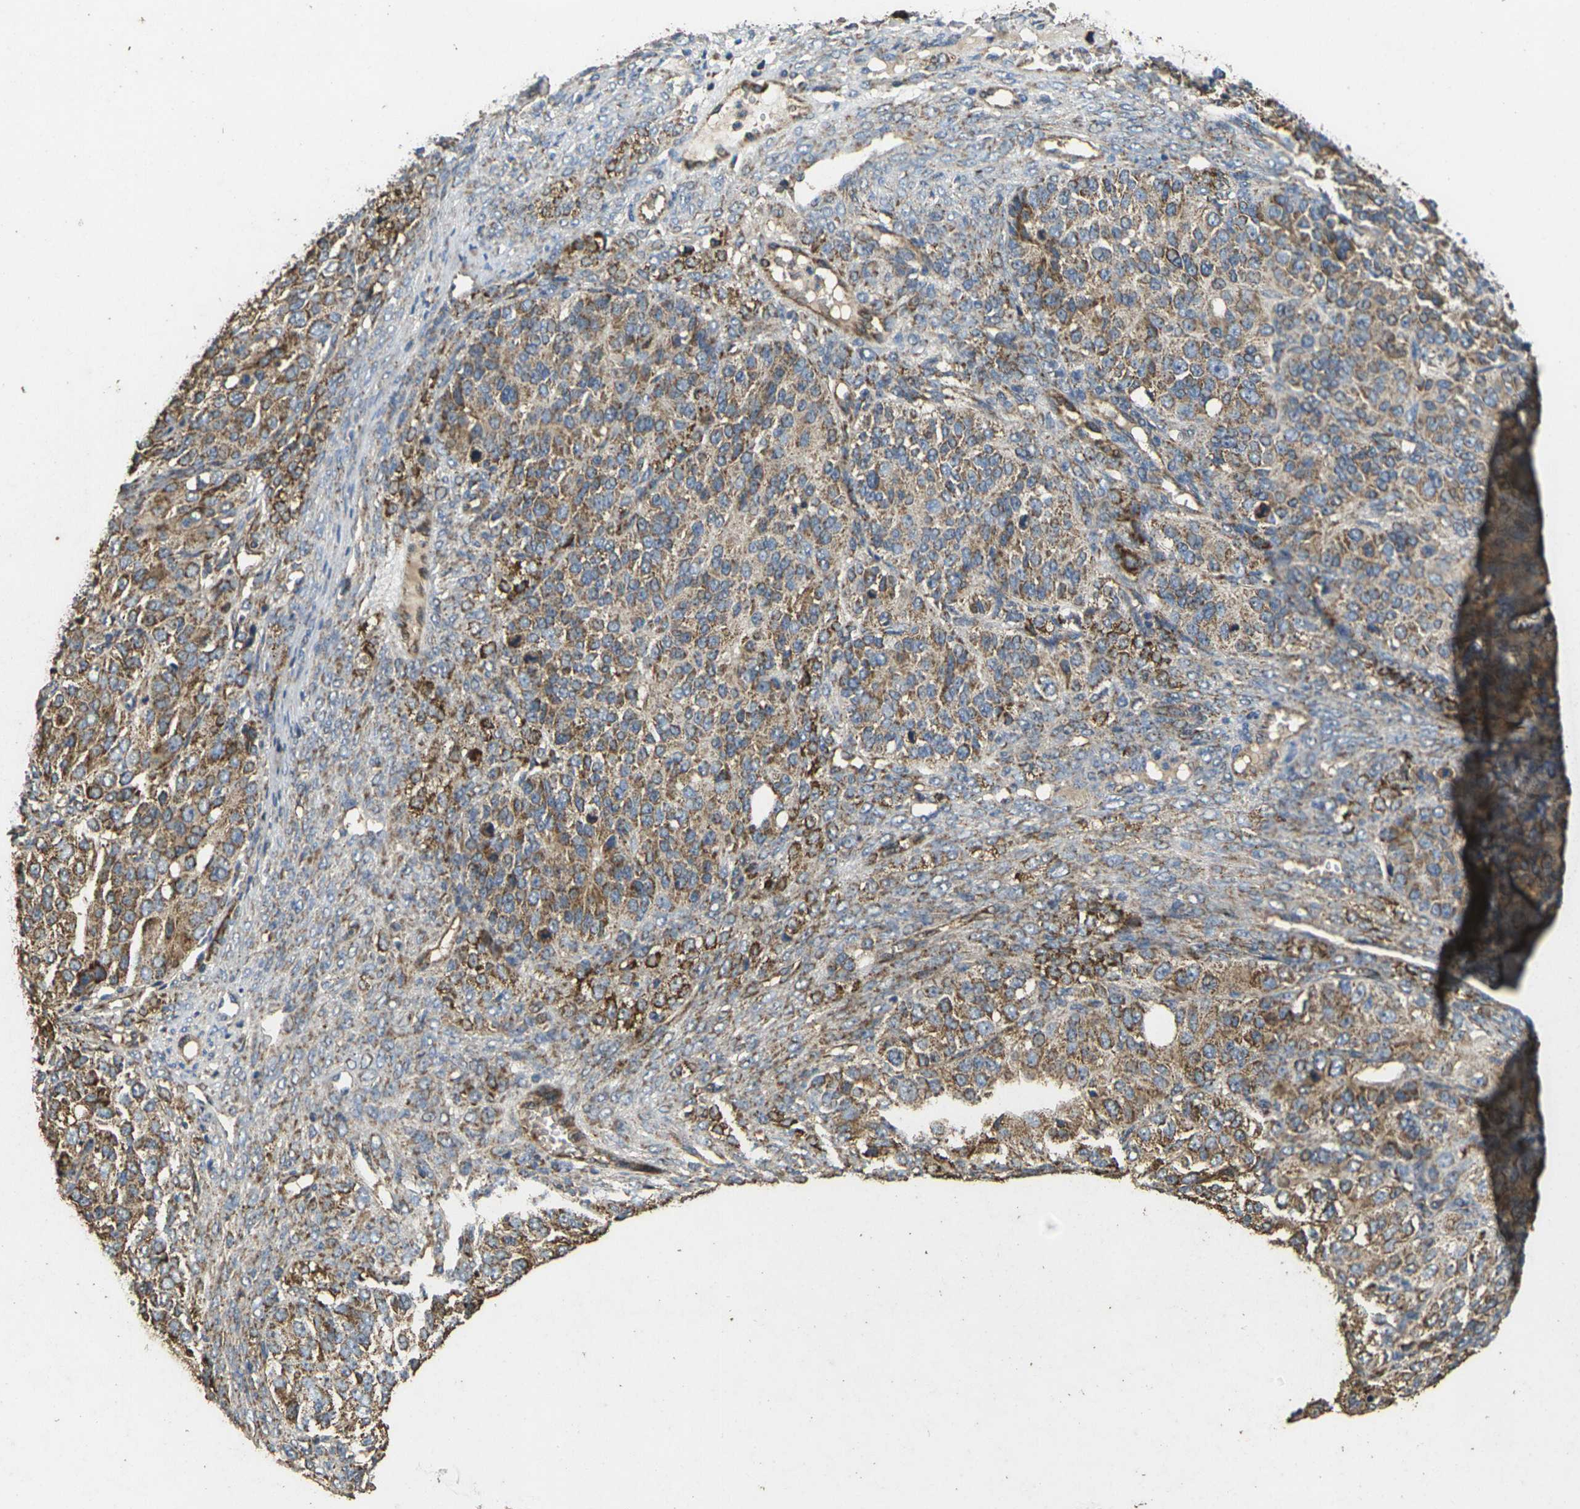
{"staining": {"intensity": "moderate", "quantity": ">75%", "location": "cytoplasmic/membranous"}, "tissue": "ovarian cancer", "cell_type": "Tumor cells", "image_type": "cancer", "snomed": [{"axis": "morphology", "description": "Carcinoma, endometroid"}, {"axis": "topography", "description": "Ovary"}], "caption": "The photomicrograph displays immunohistochemical staining of endometroid carcinoma (ovarian). There is moderate cytoplasmic/membranous staining is seen in about >75% of tumor cells. The staining is performed using DAB (3,3'-diaminobenzidine) brown chromogen to label protein expression. The nuclei are counter-stained blue using hematoxylin.", "gene": "MAPK11", "patient": {"sex": "female", "age": 51}}